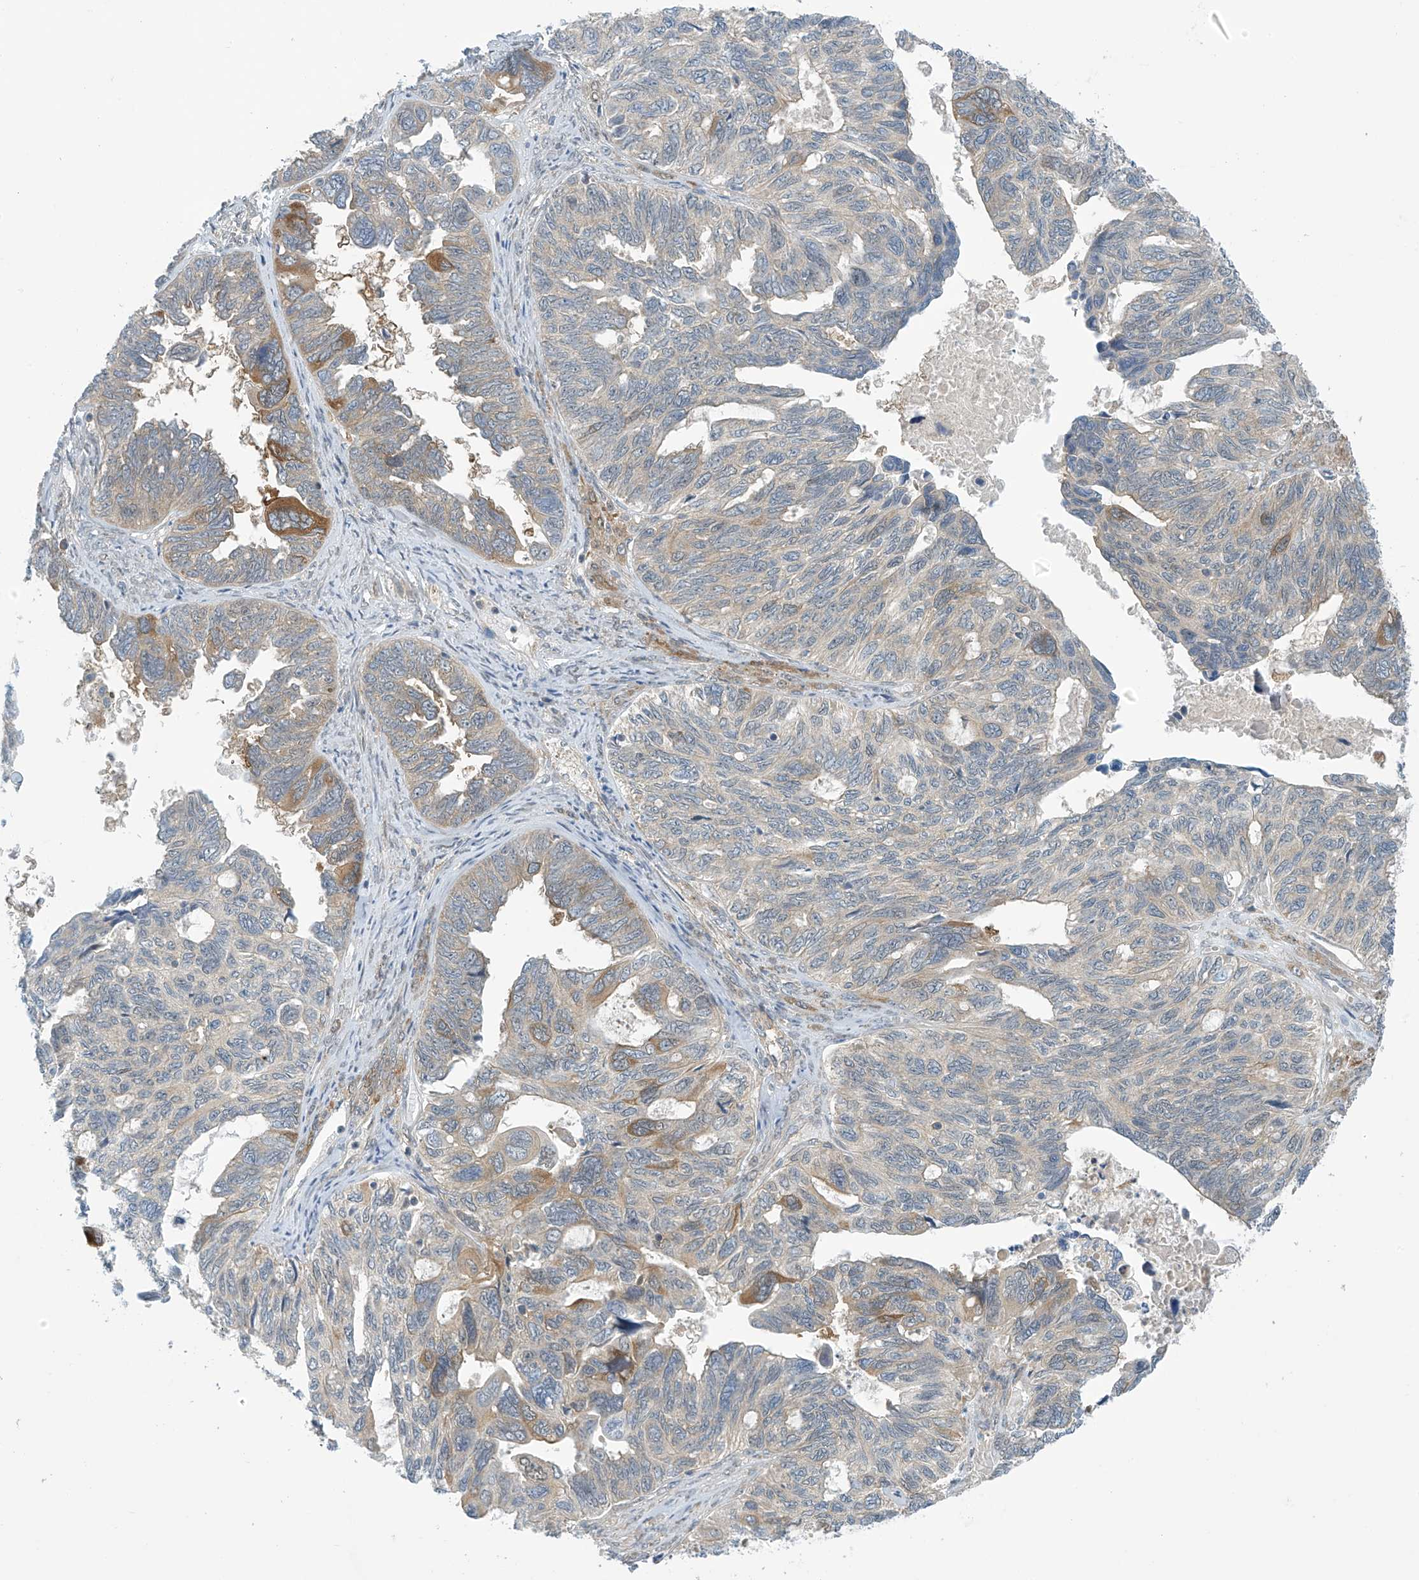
{"staining": {"intensity": "moderate", "quantity": "<25%", "location": "cytoplasmic/membranous"}, "tissue": "ovarian cancer", "cell_type": "Tumor cells", "image_type": "cancer", "snomed": [{"axis": "morphology", "description": "Cystadenocarcinoma, serous, NOS"}, {"axis": "topography", "description": "Ovary"}], "caption": "High-power microscopy captured an immunohistochemistry photomicrograph of serous cystadenocarcinoma (ovarian), revealing moderate cytoplasmic/membranous positivity in about <25% of tumor cells. (brown staining indicates protein expression, while blue staining denotes nuclei).", "gene": "FSD1L", "patient": {"sex": "female", "age": 79}}